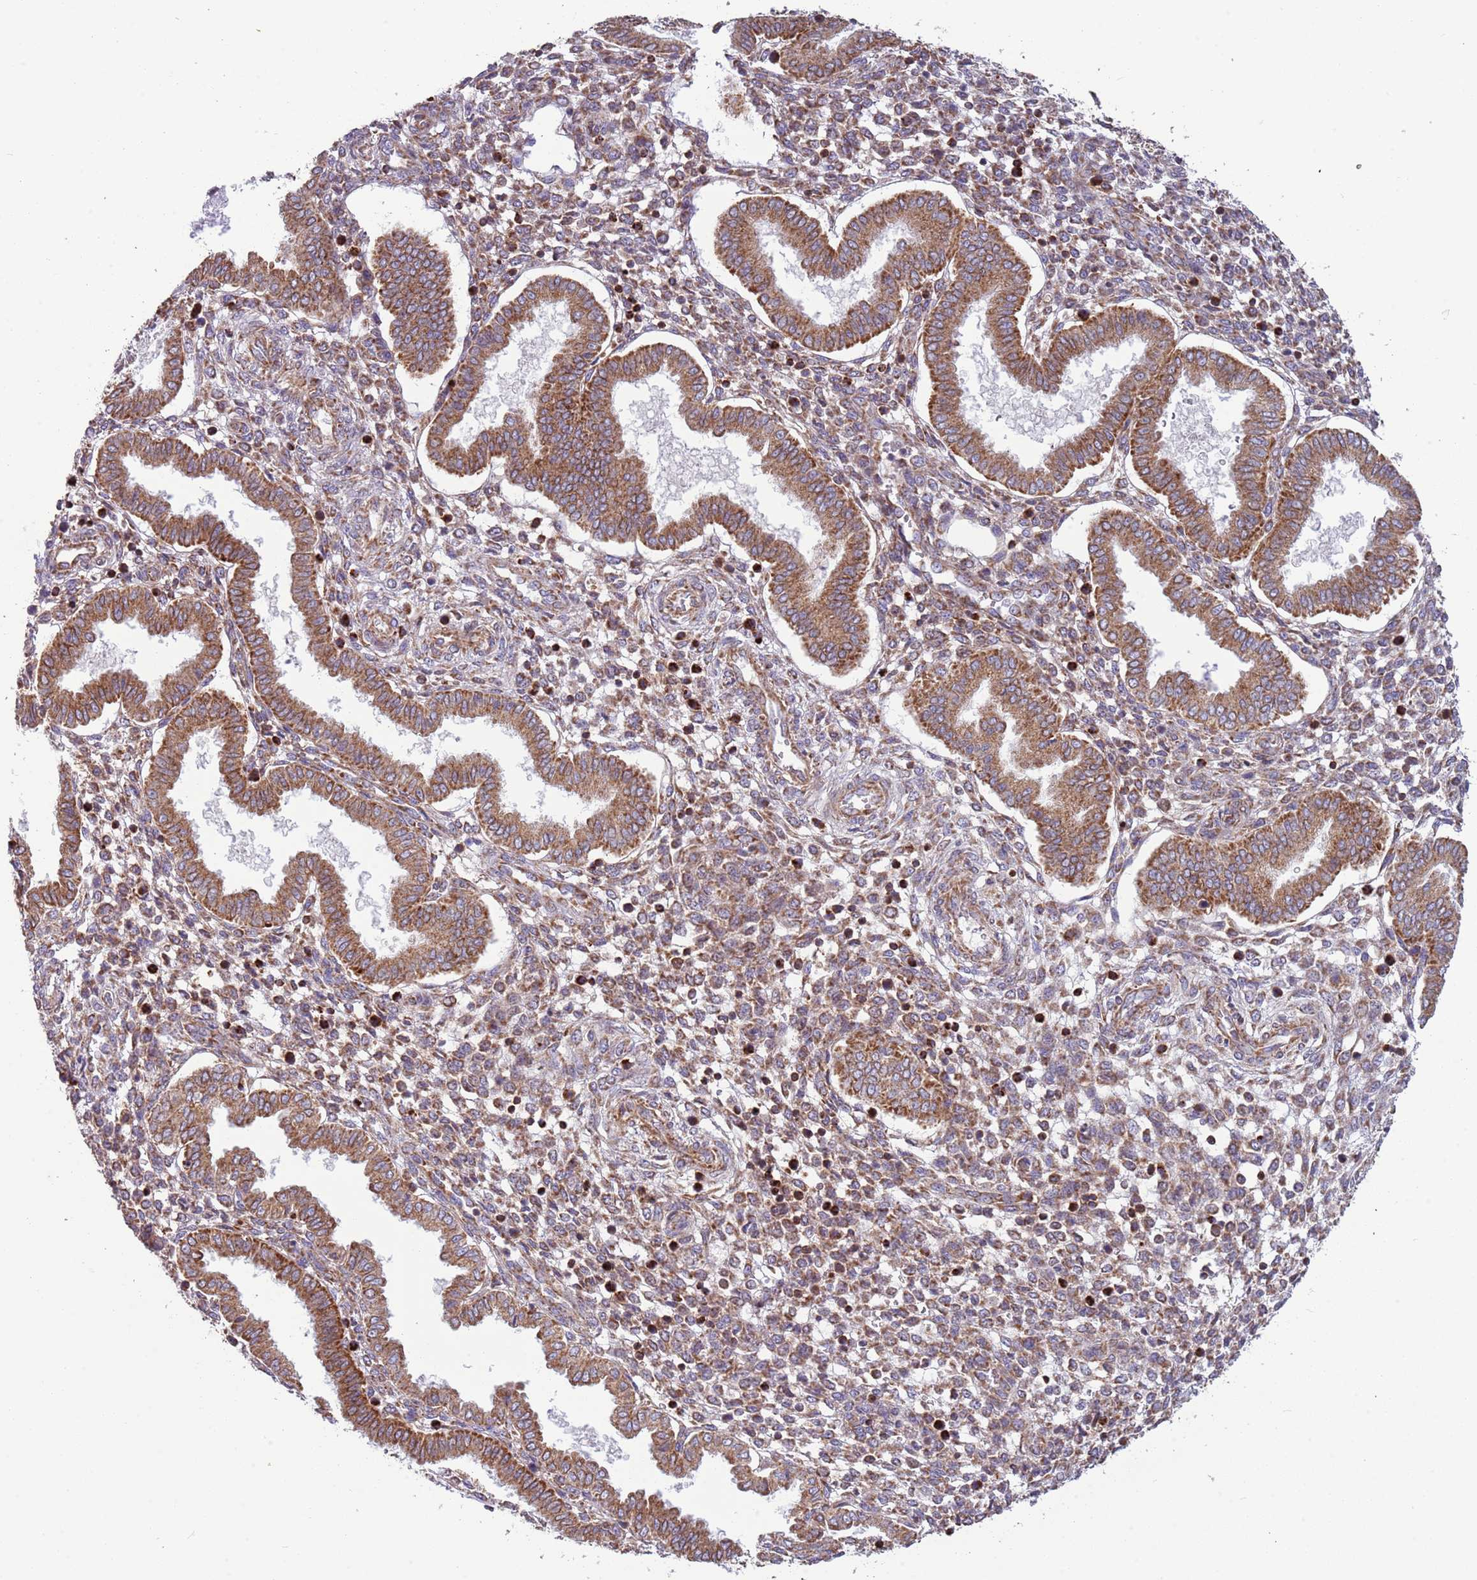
{"staining": {"intensity": "weak", "quantity": "25%-75%", "location": "cytoplasmic/membranous"}, "tissue": "endometrium", "cell_type": "Cells in endometrial stroma", "image_type": "normal", "snomed": [{"axis": "morphology", "description": "Normal tissue, NOS"}, {"axis": "topography", "description": "Endometrium"}], "caption": "Protein analysis of unremarkable endometrium demonstrates weak cytoplasmic/membranous staining in about 25%-75% of cells in endometrial stroma. Nuclei are stained in blue.", "gene": "IRS4", "patient": {"sex": "female", "age": 24}}